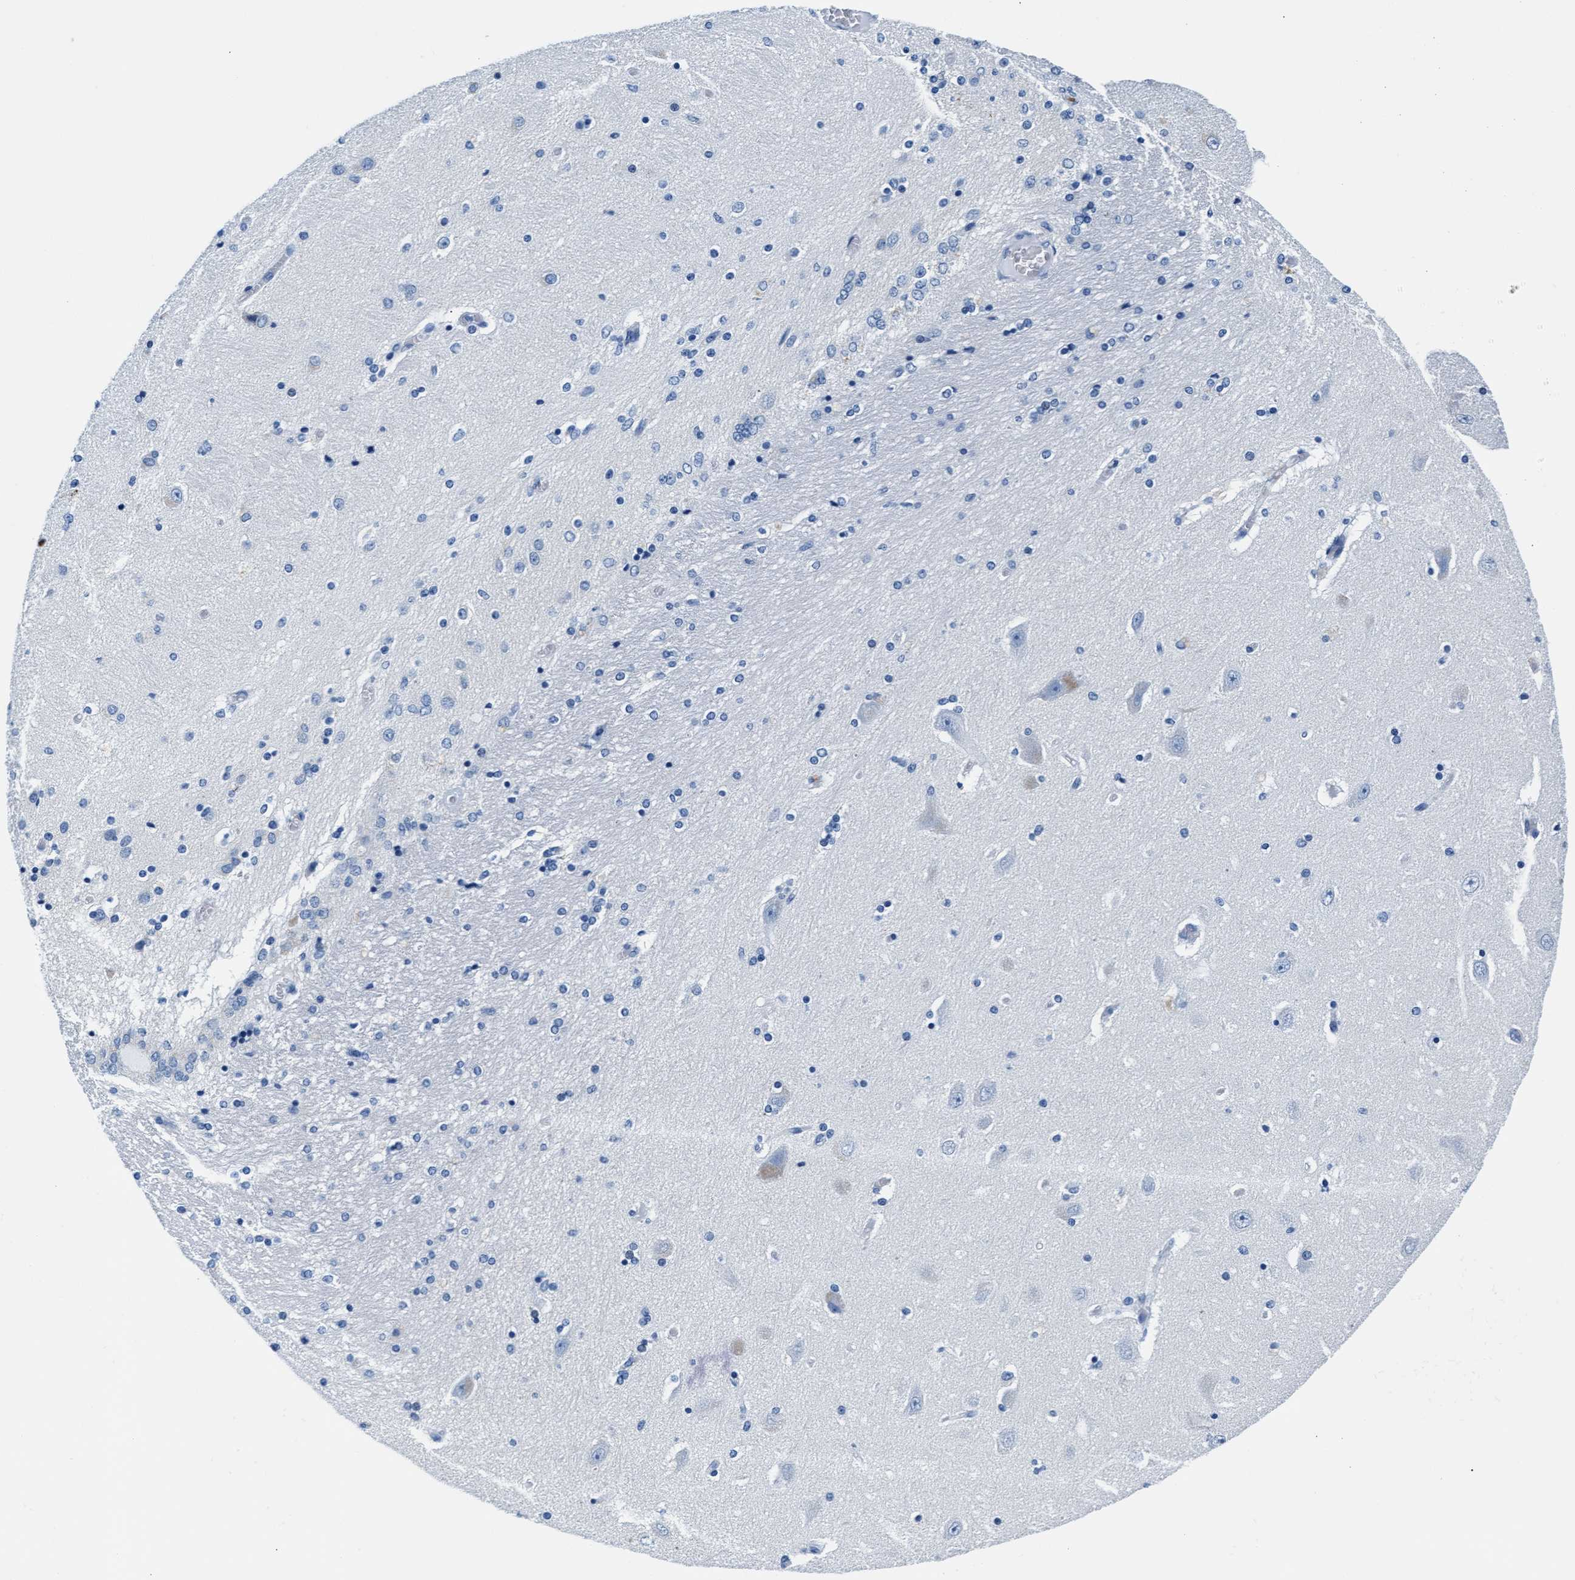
{"staining": {"intensity": "negative", "quantity": "none", "location": "none"}, "tissue": "hippocampus", "cell_type": "Glial cells", "image_type": "normal", "snomed": [{"axis": "morphology", "description": "Normal tissue, NOS"}, {"axis": "topography", "description": "Hippocampus"}], "caption": "Immunohistochemical staining of unremarkable human hippocampus reveals no significant expression in glial cells. Brightfield microscopy of immunohistochemistry (IHC) stained with DAB (brown) and hematoxylin (blue), captured at high magnification.", "gene": "MMP8", "patient": {"sex": "female", "age": 54}}